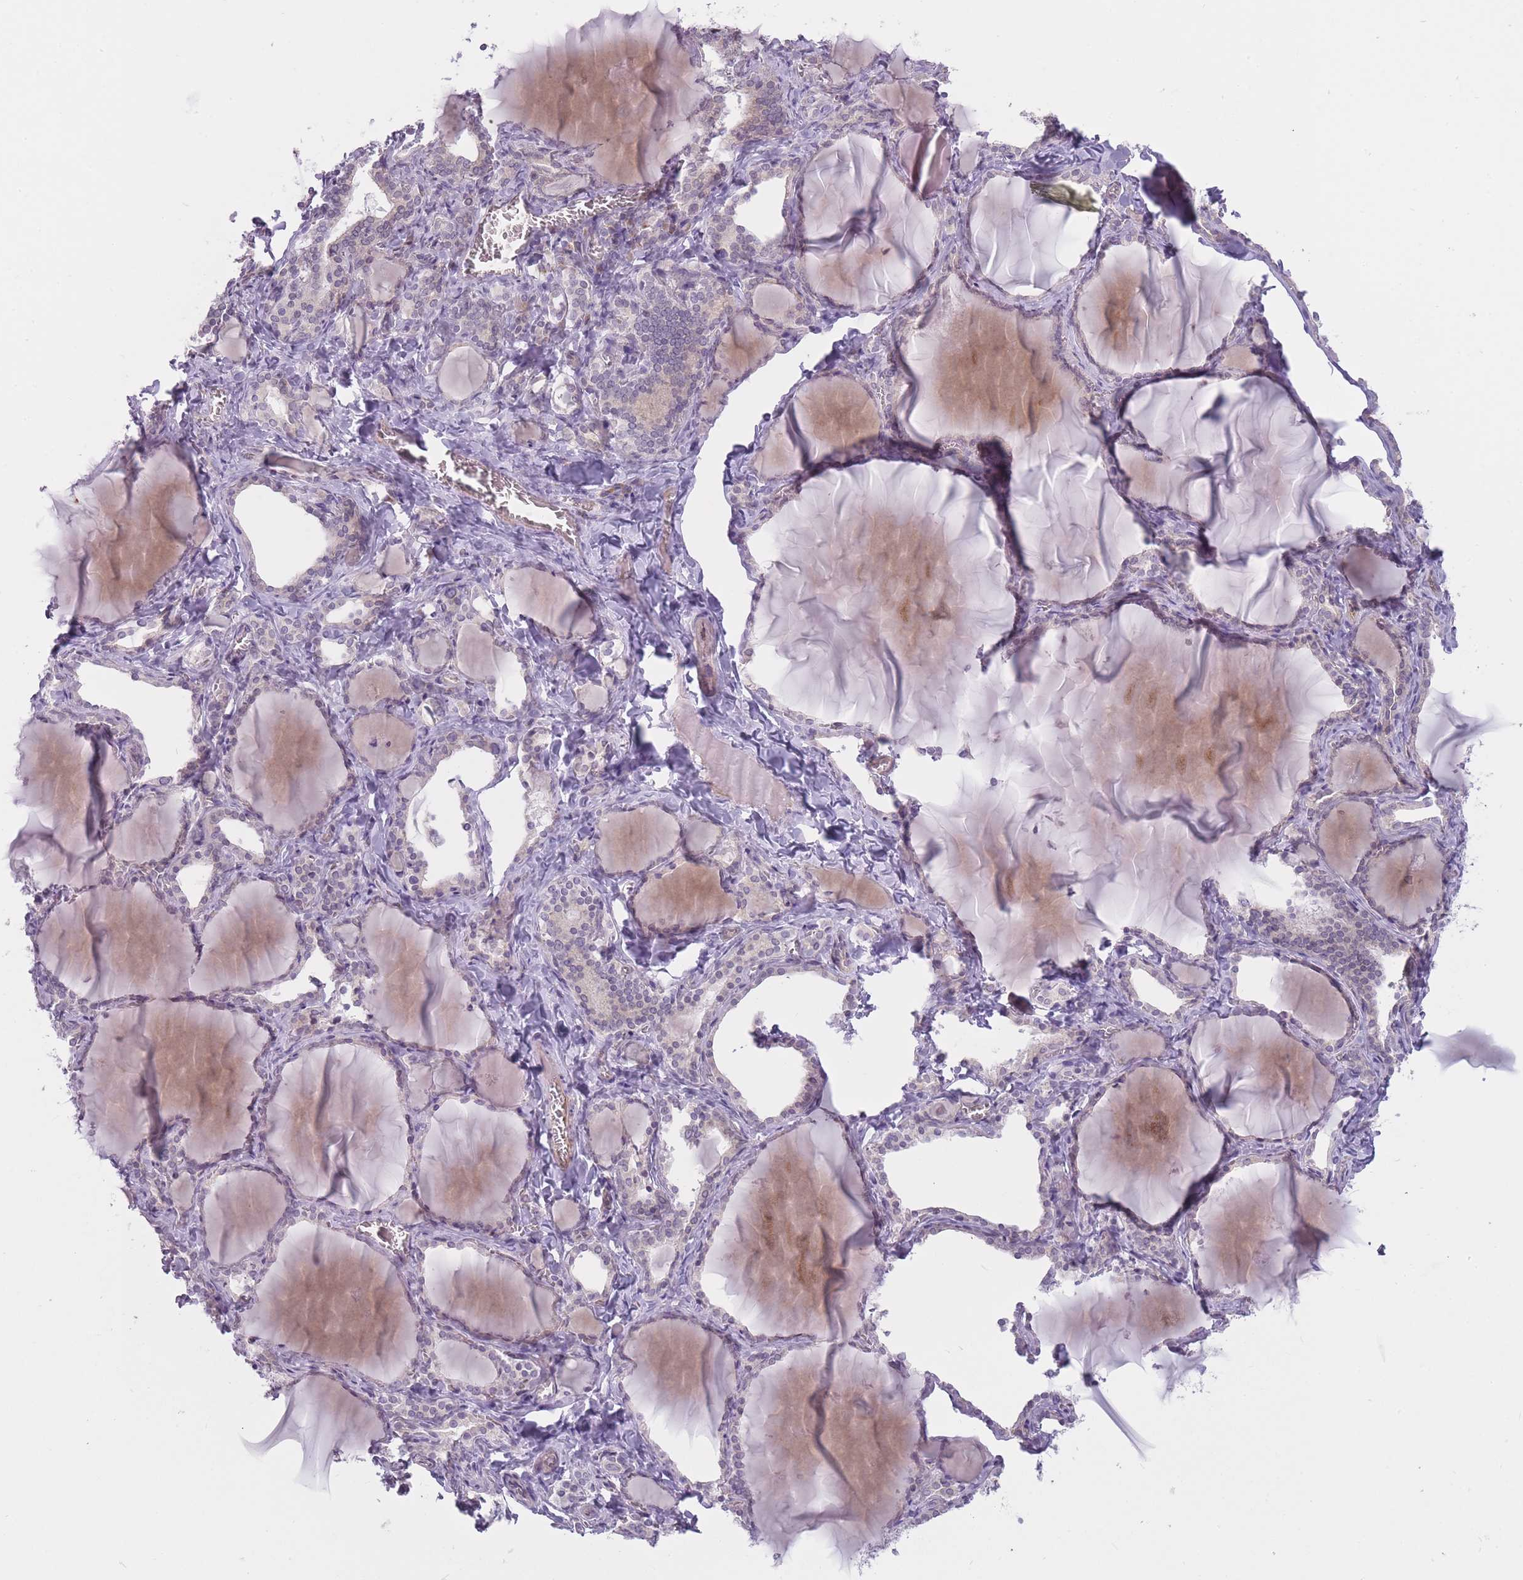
{"staining": {"intensity": "negative", "quantity": "none", "location": "none"}, "tissue": "thyroid gland", "cell_type": "Glandular cells", "image_type": "normal", "snomed": [{"axis": "morphology", "description": "Normal tissue, NOS"}, {"axis": "topography", "description": "Thyroid gland"}], "caption": "High power microscopy photomicrograph of an IHC image of benign thyroid gland, revealing no significant expression in glandular cells. (Stains: DAB immunohistochemistry (IHC) with hematoxylin counter stain, Microscopy: brightfield microscopy at high magnification).", "gene": "PGRMC2", "patient": {"sex": "female", "age": 42}}